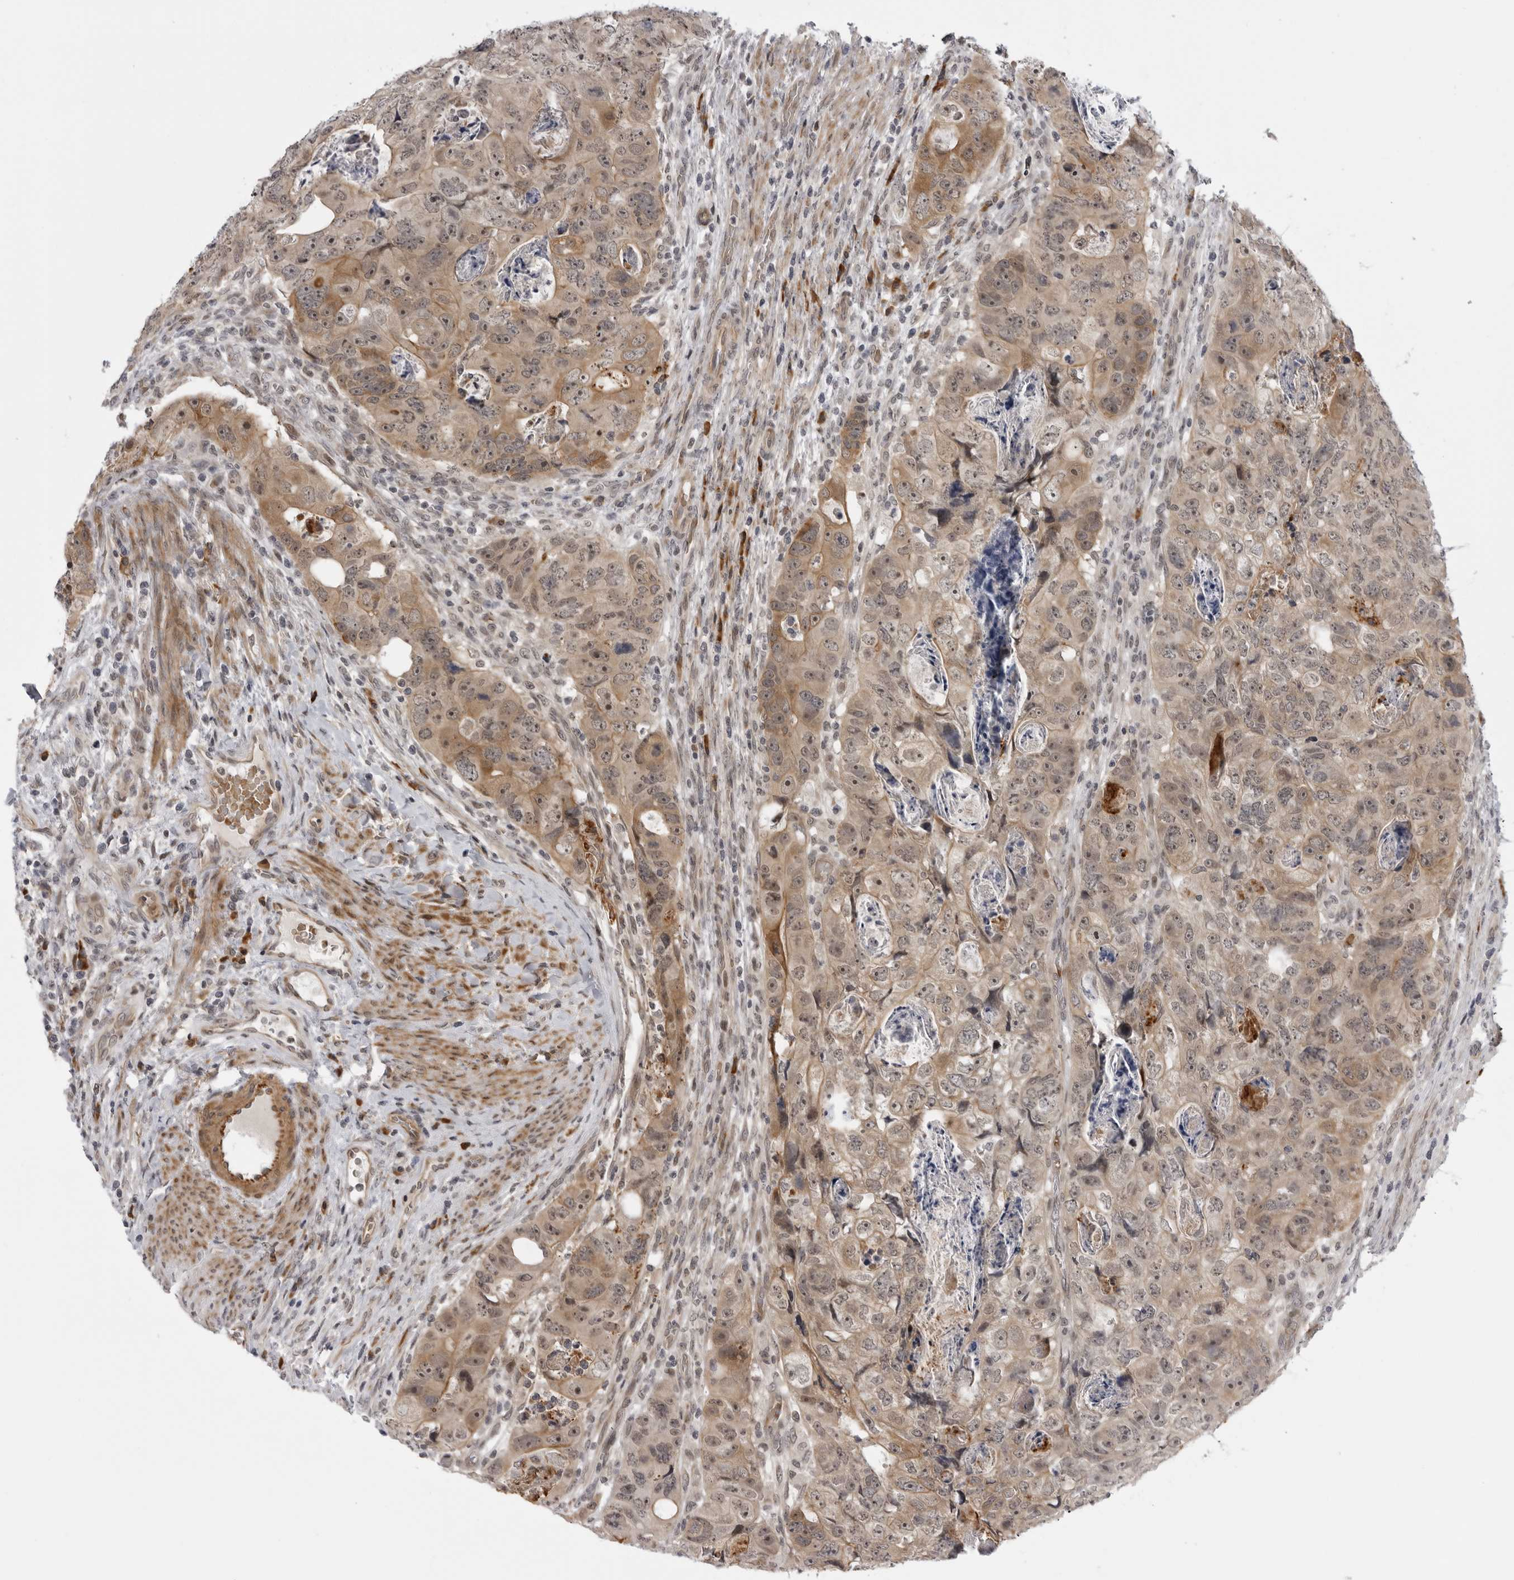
{"staining": {"intensity": "moderate", "quantity": ">75%", "location": "cytoplasmic/membranous,nuclear"}, "tissue": "colorectal cancer", "cell_type": "Tumor cells", "image_type": "cancer", "snomed": [{"axis": "morphology", "description": "Adenocarcinoma, NOS"}, {"axis": "topography", "description": "Rectum"}], "caption": "Human colorectal cancer stained with a brown dye demonstrates moderate cytoplasmic/membranous and nuclear positive positivity in approximately >75% of tumor cells.", "gene": "ALPK2", "patient": {"sex": "male", "age": 59}}